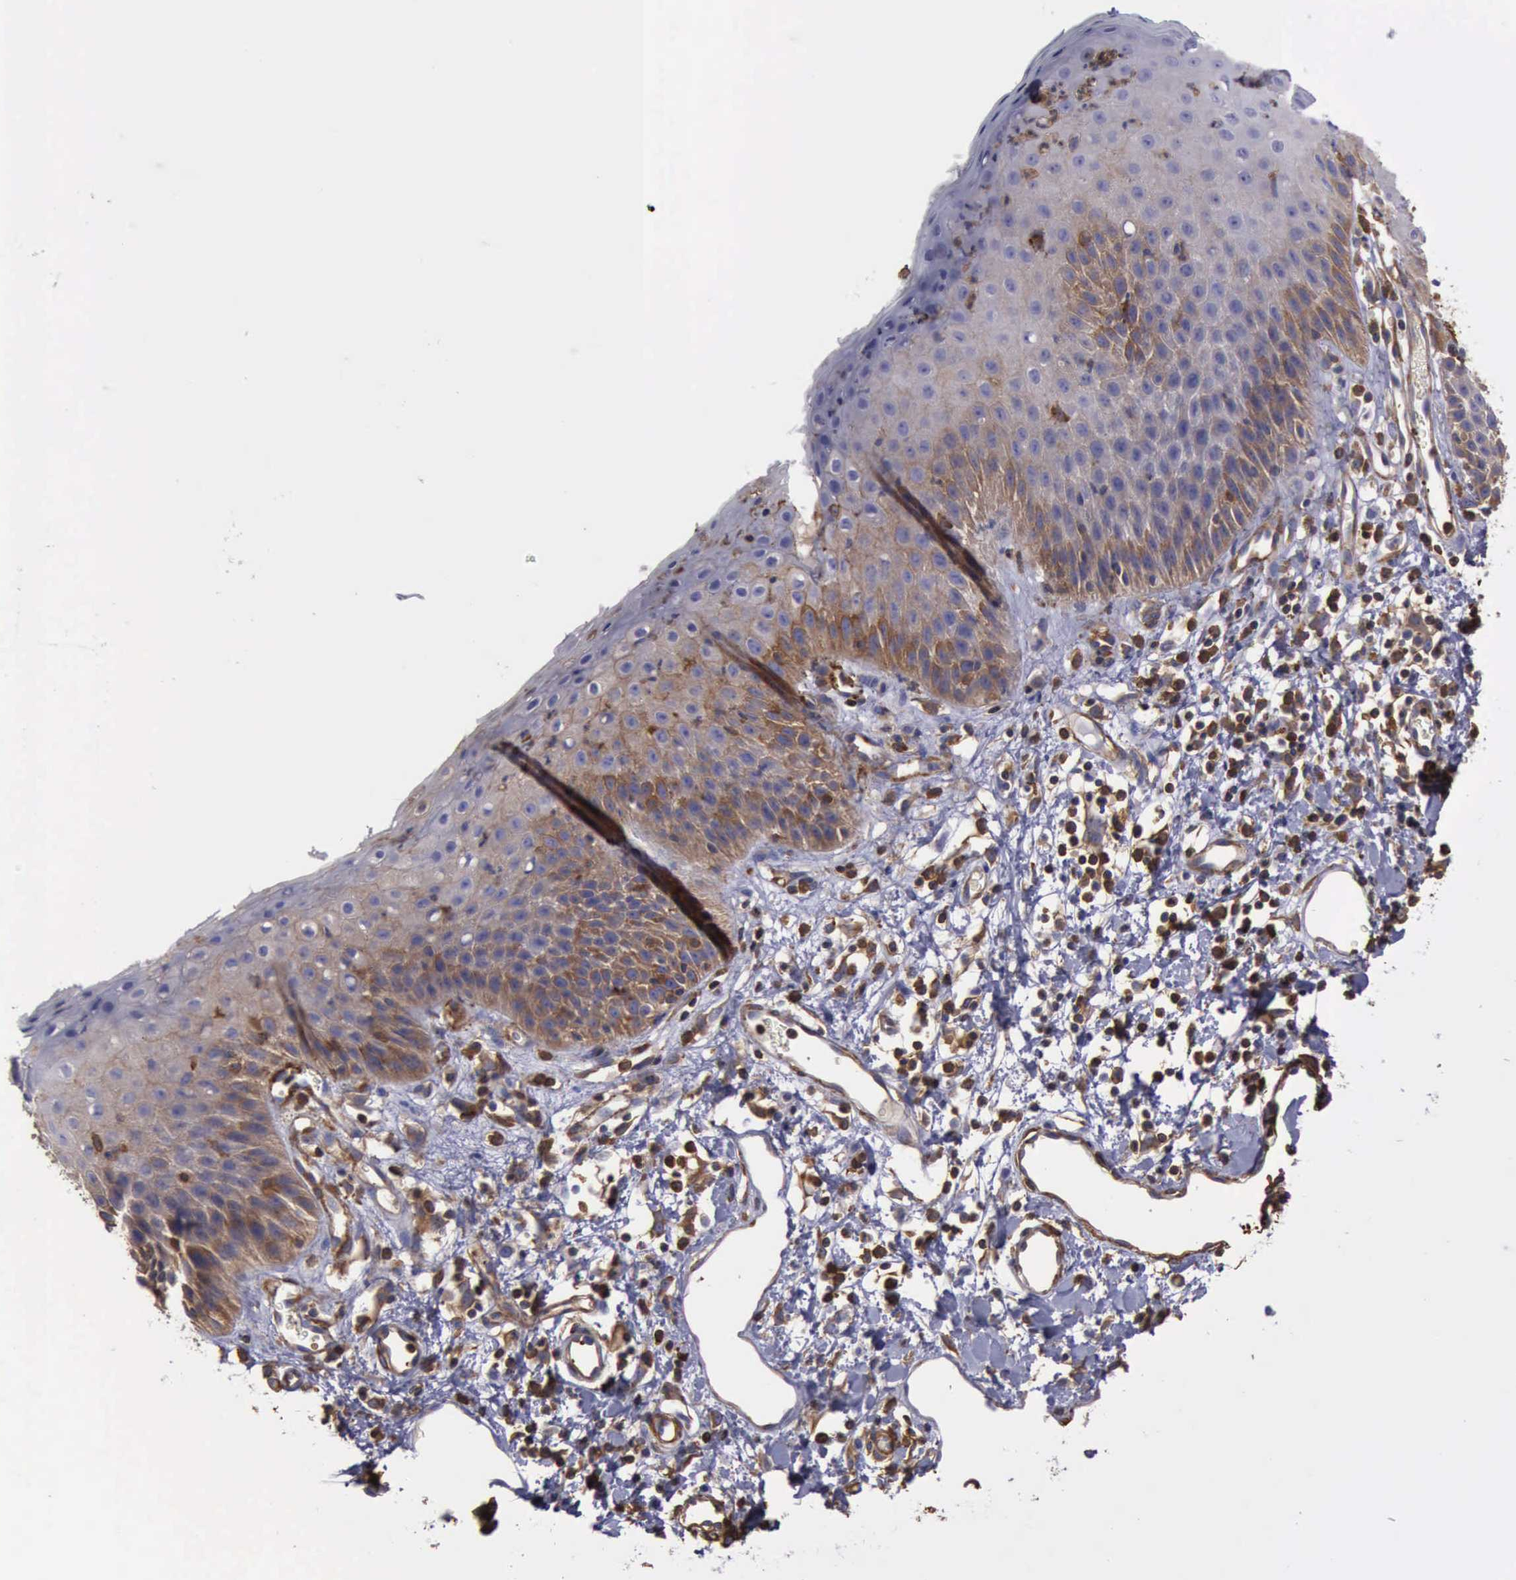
{"staining": {"intensity": "moderate", "quantity": "25%-75%", "location": "cytoplasmic/membranous"}, "tissue": "skin", "cell_type": "Epidermal cells", "image_type": "normal", "snomed": [{"axis": "morphology", "description": "Normal tissue, NOS"}, {"axis": "topography", "description": "Vulva"}, {"axis": "topography", "description": "Peripheral nerve tissue"}], "caption": "Protein expression analysis of normal human skin reveals moderate cytoplasmic/membranous staining in about 25%-75% of epidermal cells. The staining was performed using DAB to visualize the protein expression in brown, while the nuclei were stained in blue with hematoxylin (Magnification: 20x).", "gene": "FLNA", "patient": {"sex": "female", "age": 68}}